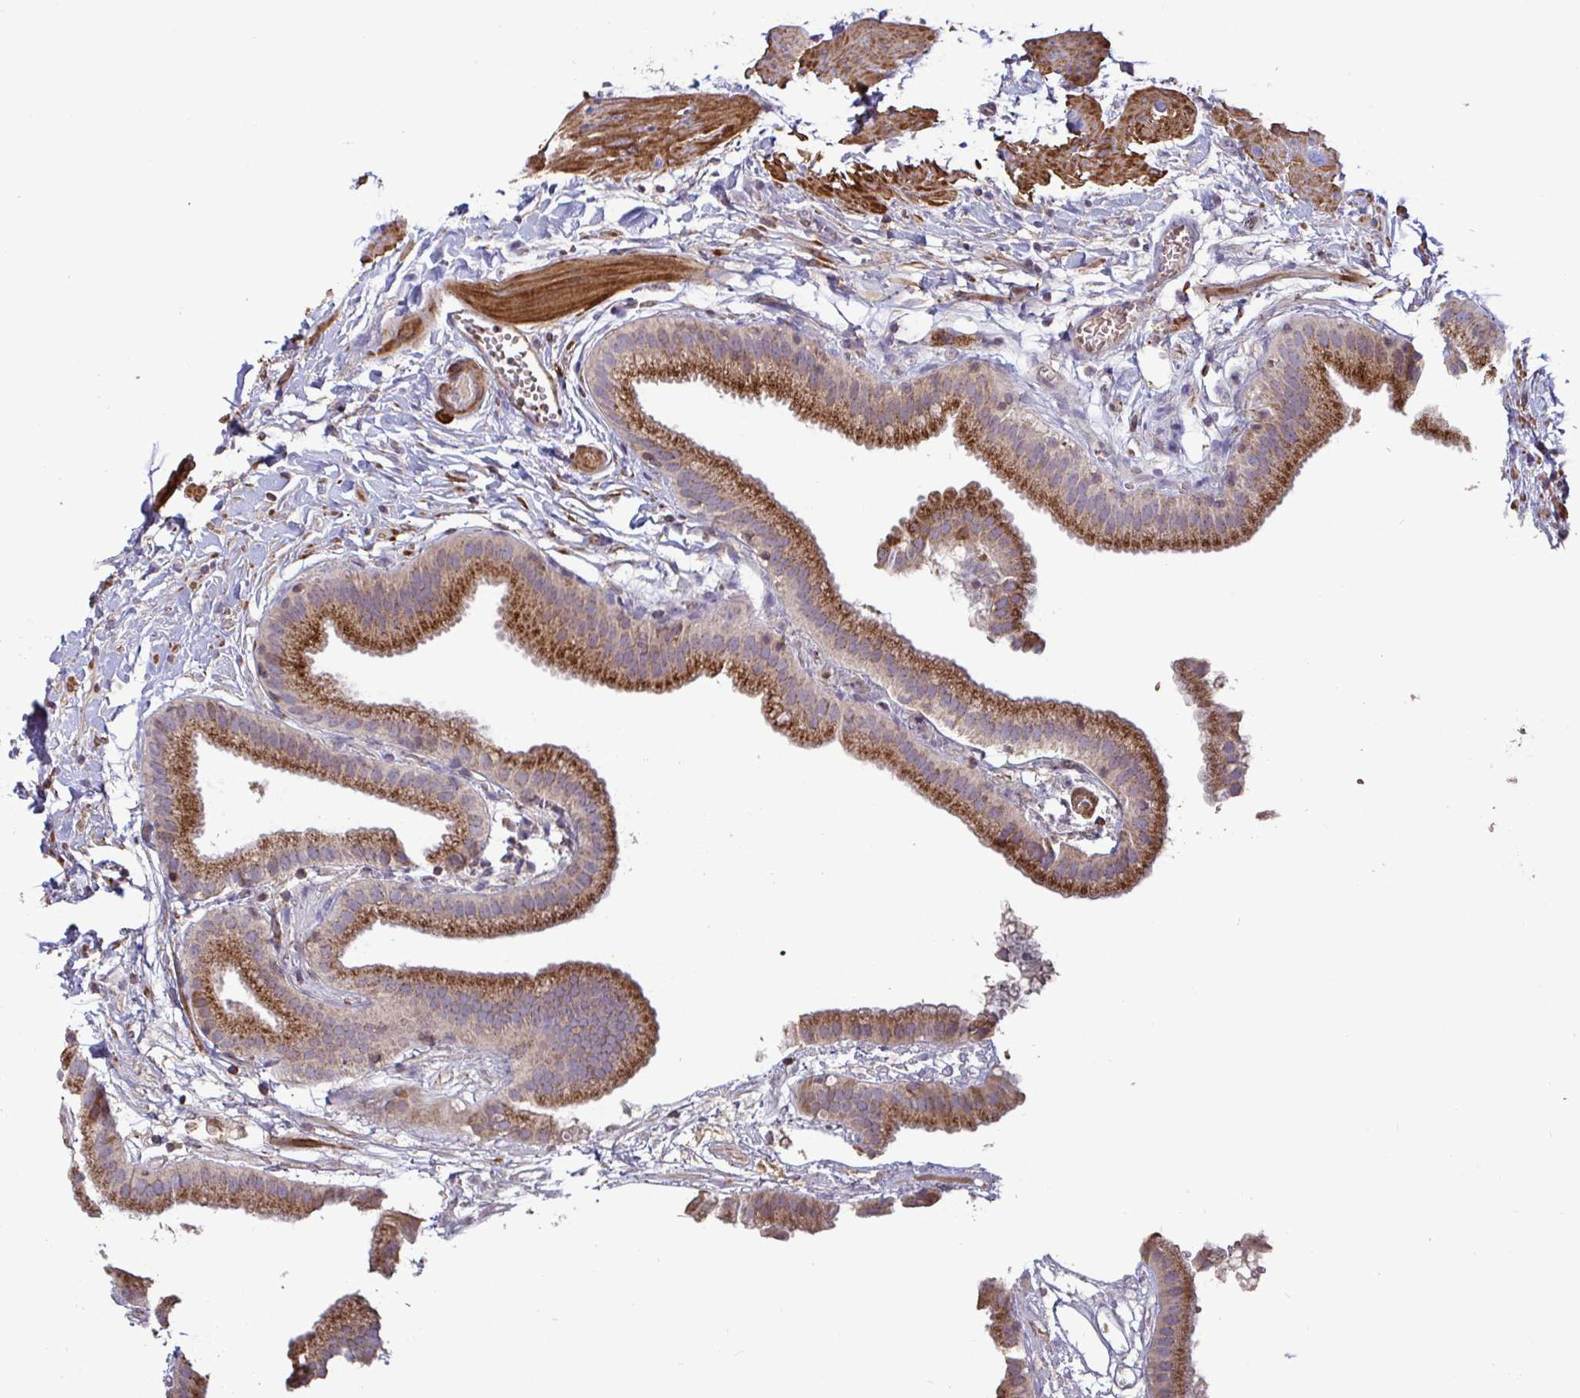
{"staining": {"intensity": "strong", "quantity": ">75%", "location": "cytoplasmic/membranous"}, "tissue": "gallbladder", "cell_type": "Glandular cells", "image_type": "normal", "snomed": [{"axis": "morphology", "description": "Normal tissue, NOS"}, {"axis": "topography", "description": "Gallbladder"}], "caption": "A brown stain shows strong cytoplasmic/membranous positivity of a protein in glandular cells of normal human gallbladder. The staining was performed using DAB, with brown indicating positive protein expression. Nuclei are stained blue with hematoxylin.", "gene": "SPRY1", "patient": {"sex": "female", "age": 63}}